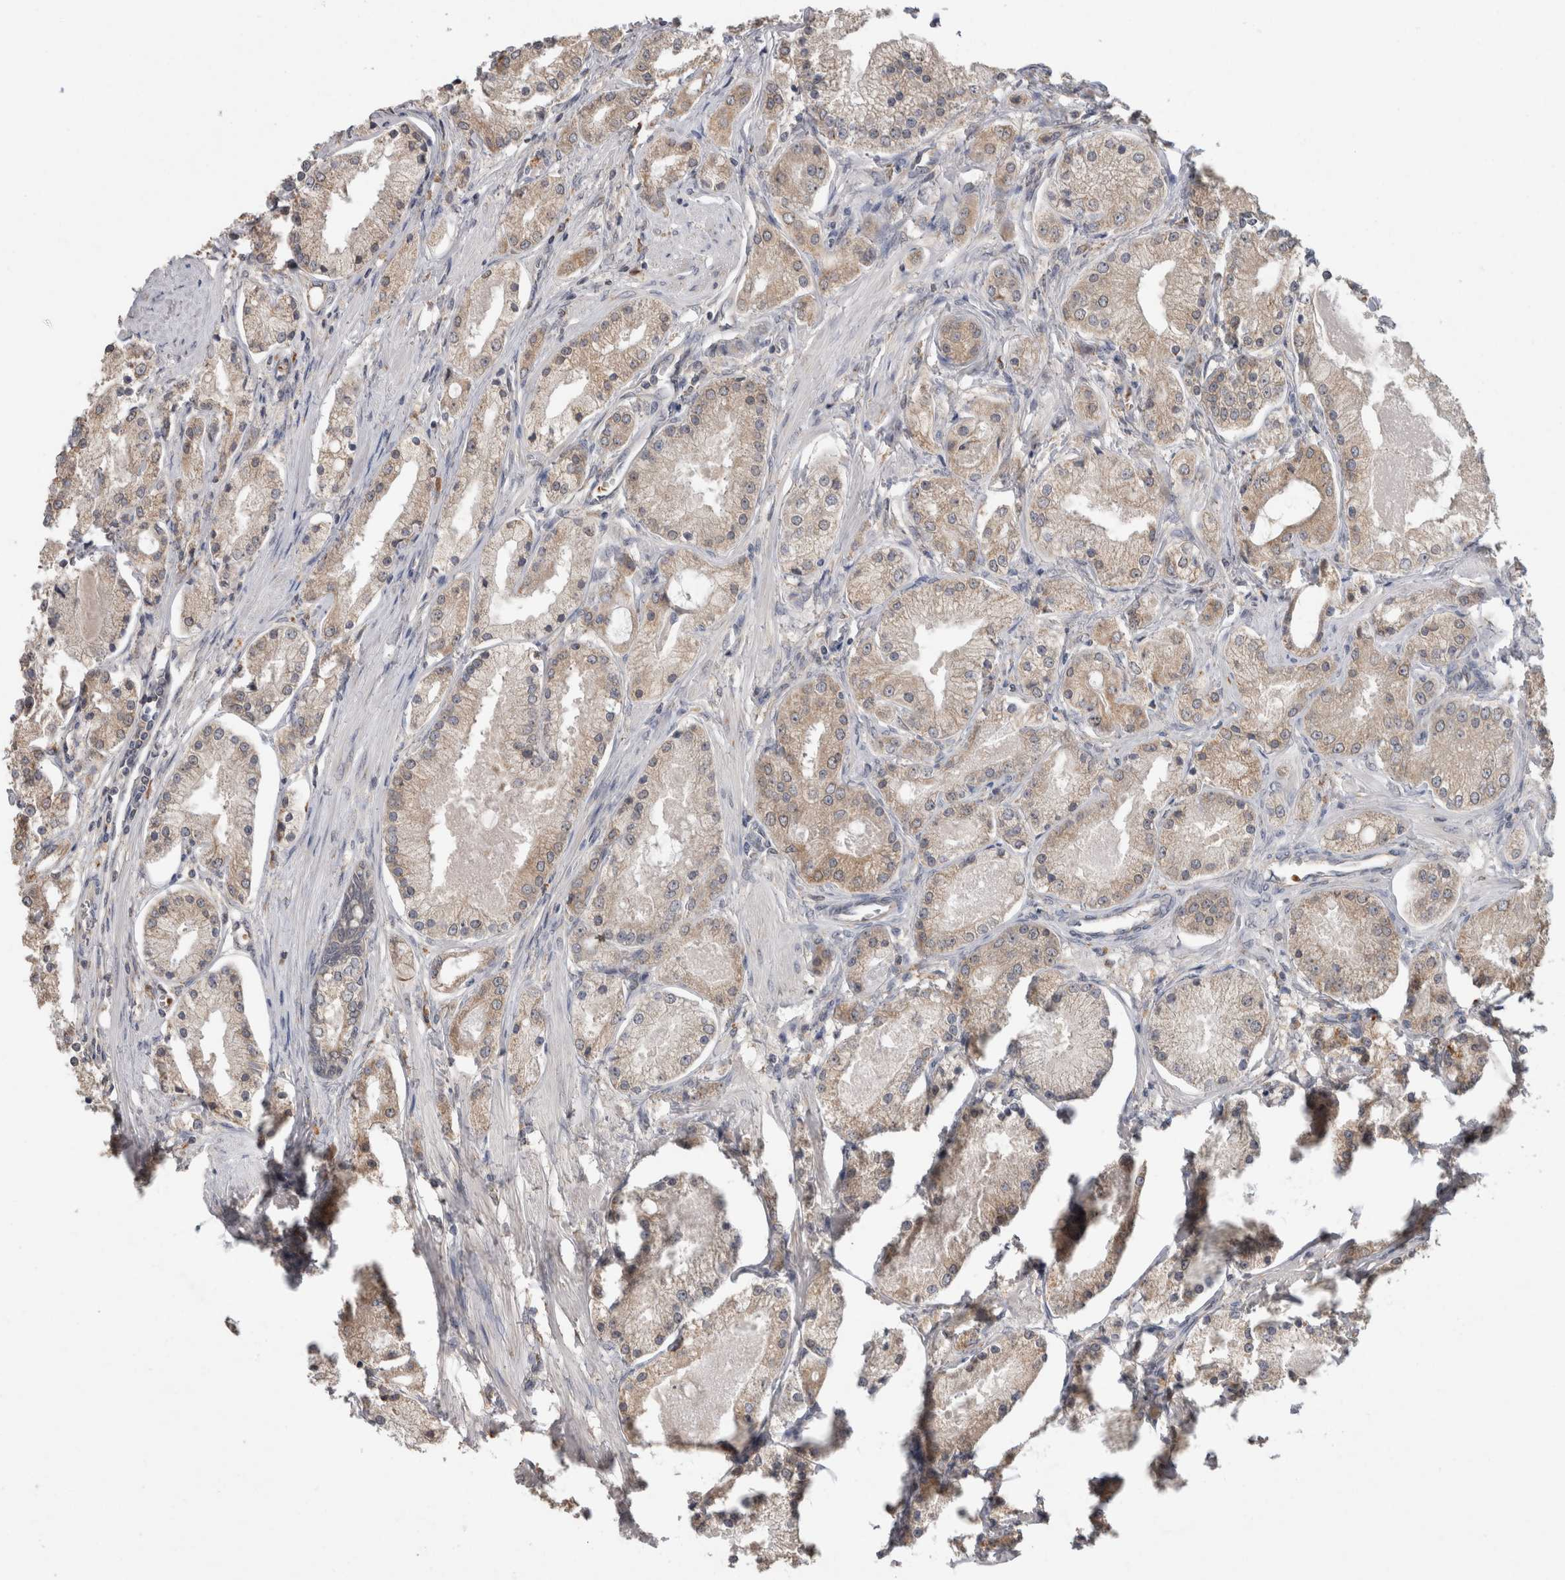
{"staining": {"intensity": "moderate", "quantity": ">75%", "location": "cytoplasmic/membranous"}, "tissue": "prostate cancer", "cell_type": "Tumor cells", "image_type": "cancer", "snomed": [{"axis": "morphology", "description": "Adenocarcinoma, High grade"}, {"axis": "topography", "description": "Prostate"}], "caption": "Immunohistochemical staining of prostate cancer shows moderate cytoplasmic/membranous protein expression in about >75% of tumor cells.", "gene": "ADGRL3", "patient": {"sex": "male", "age": 66}}